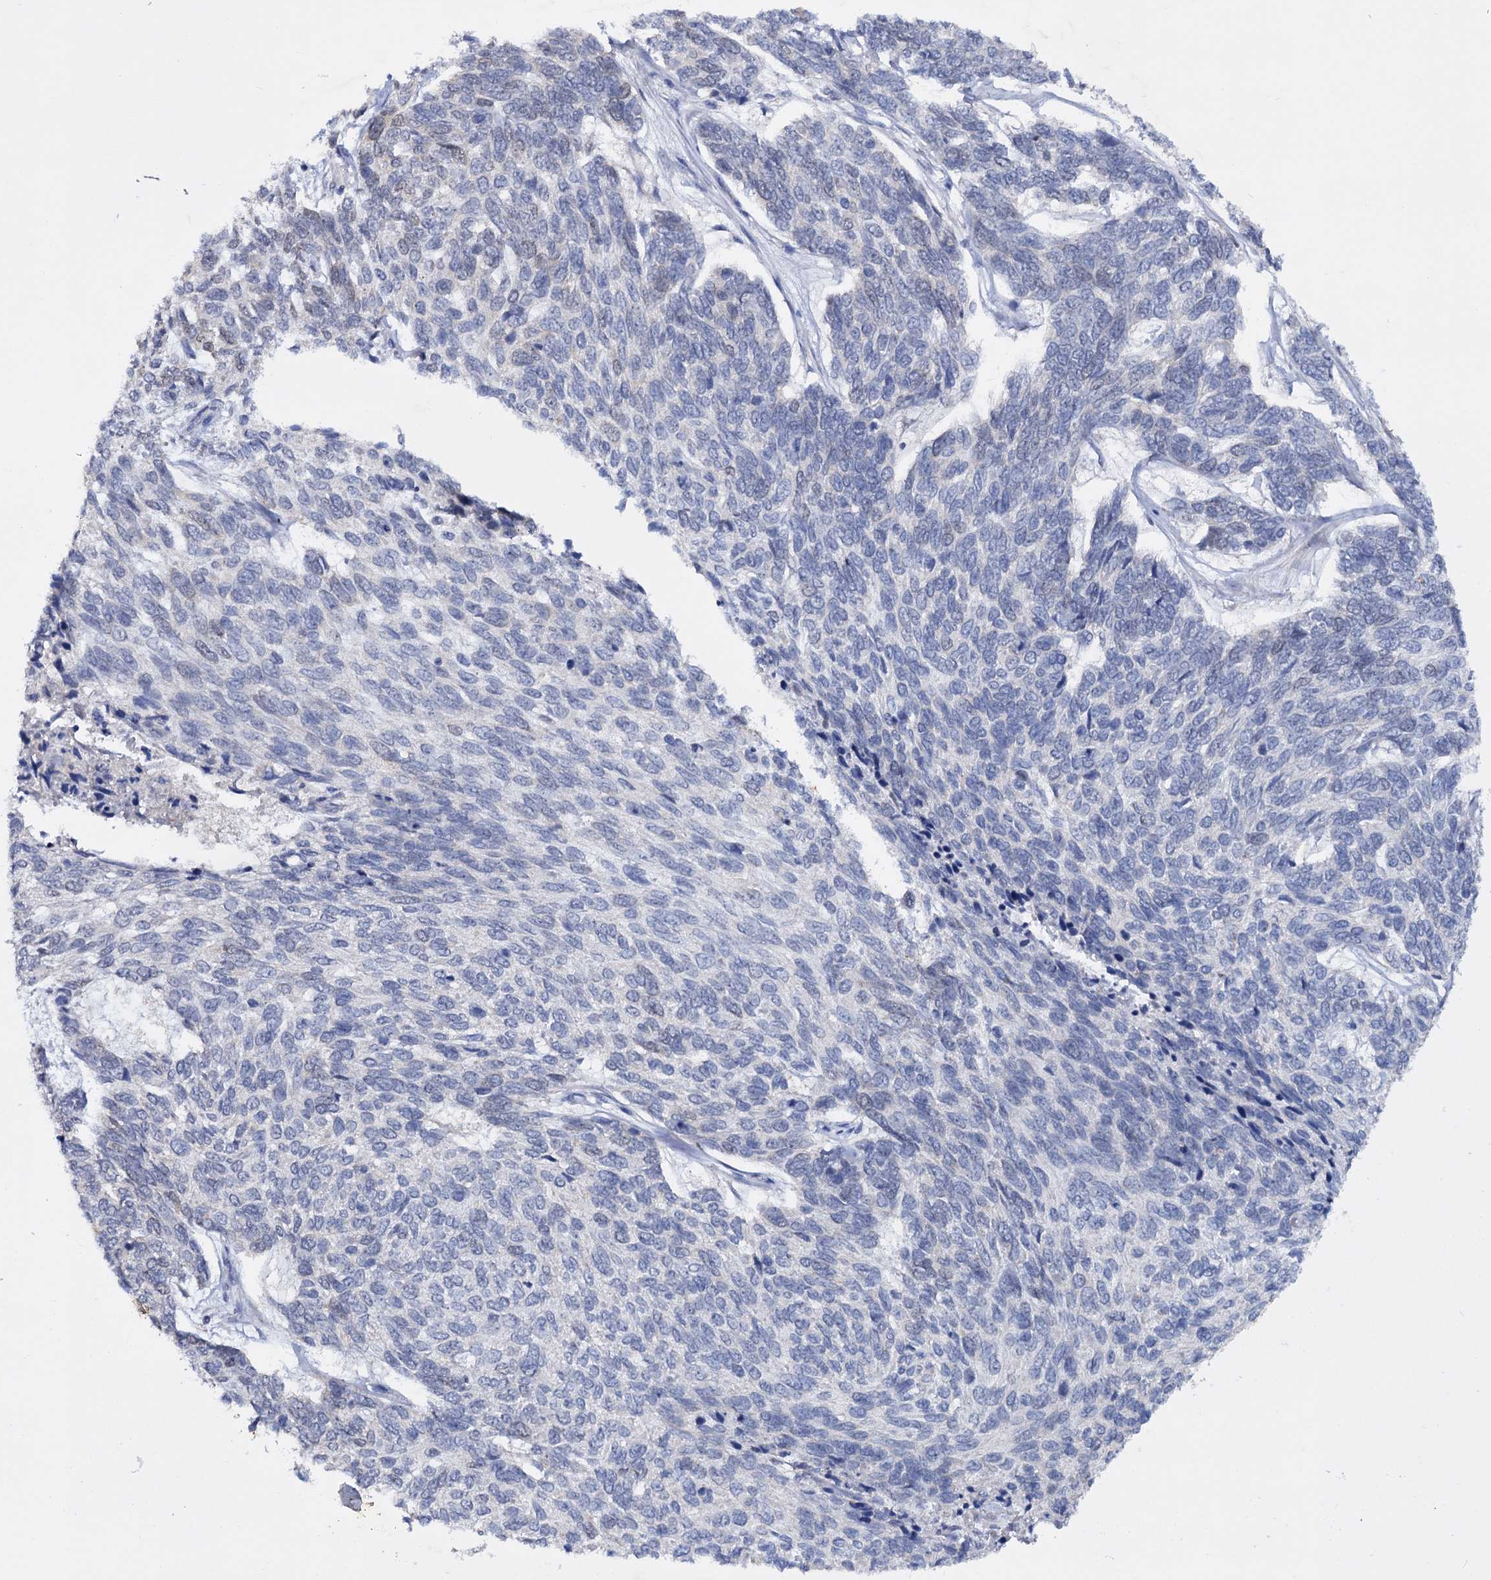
{"staining": {"intensity": "negative", "quantity": "none", "location": "none"}, "tissue": "skin cancer", "cell_type": "Tumor cells", "image_type": "cancer", "snomed": [{"axis": "morphology", "description": "Basal cell carcinoma"}, {"axis": "topography", "description": "Skin"}], "caption": "The micrograph demonstrates no staining of tumor cells in skin basal cell carcinoma.", "gene": "FAM111B", "patient": {"sex": "female", "age": 65}}